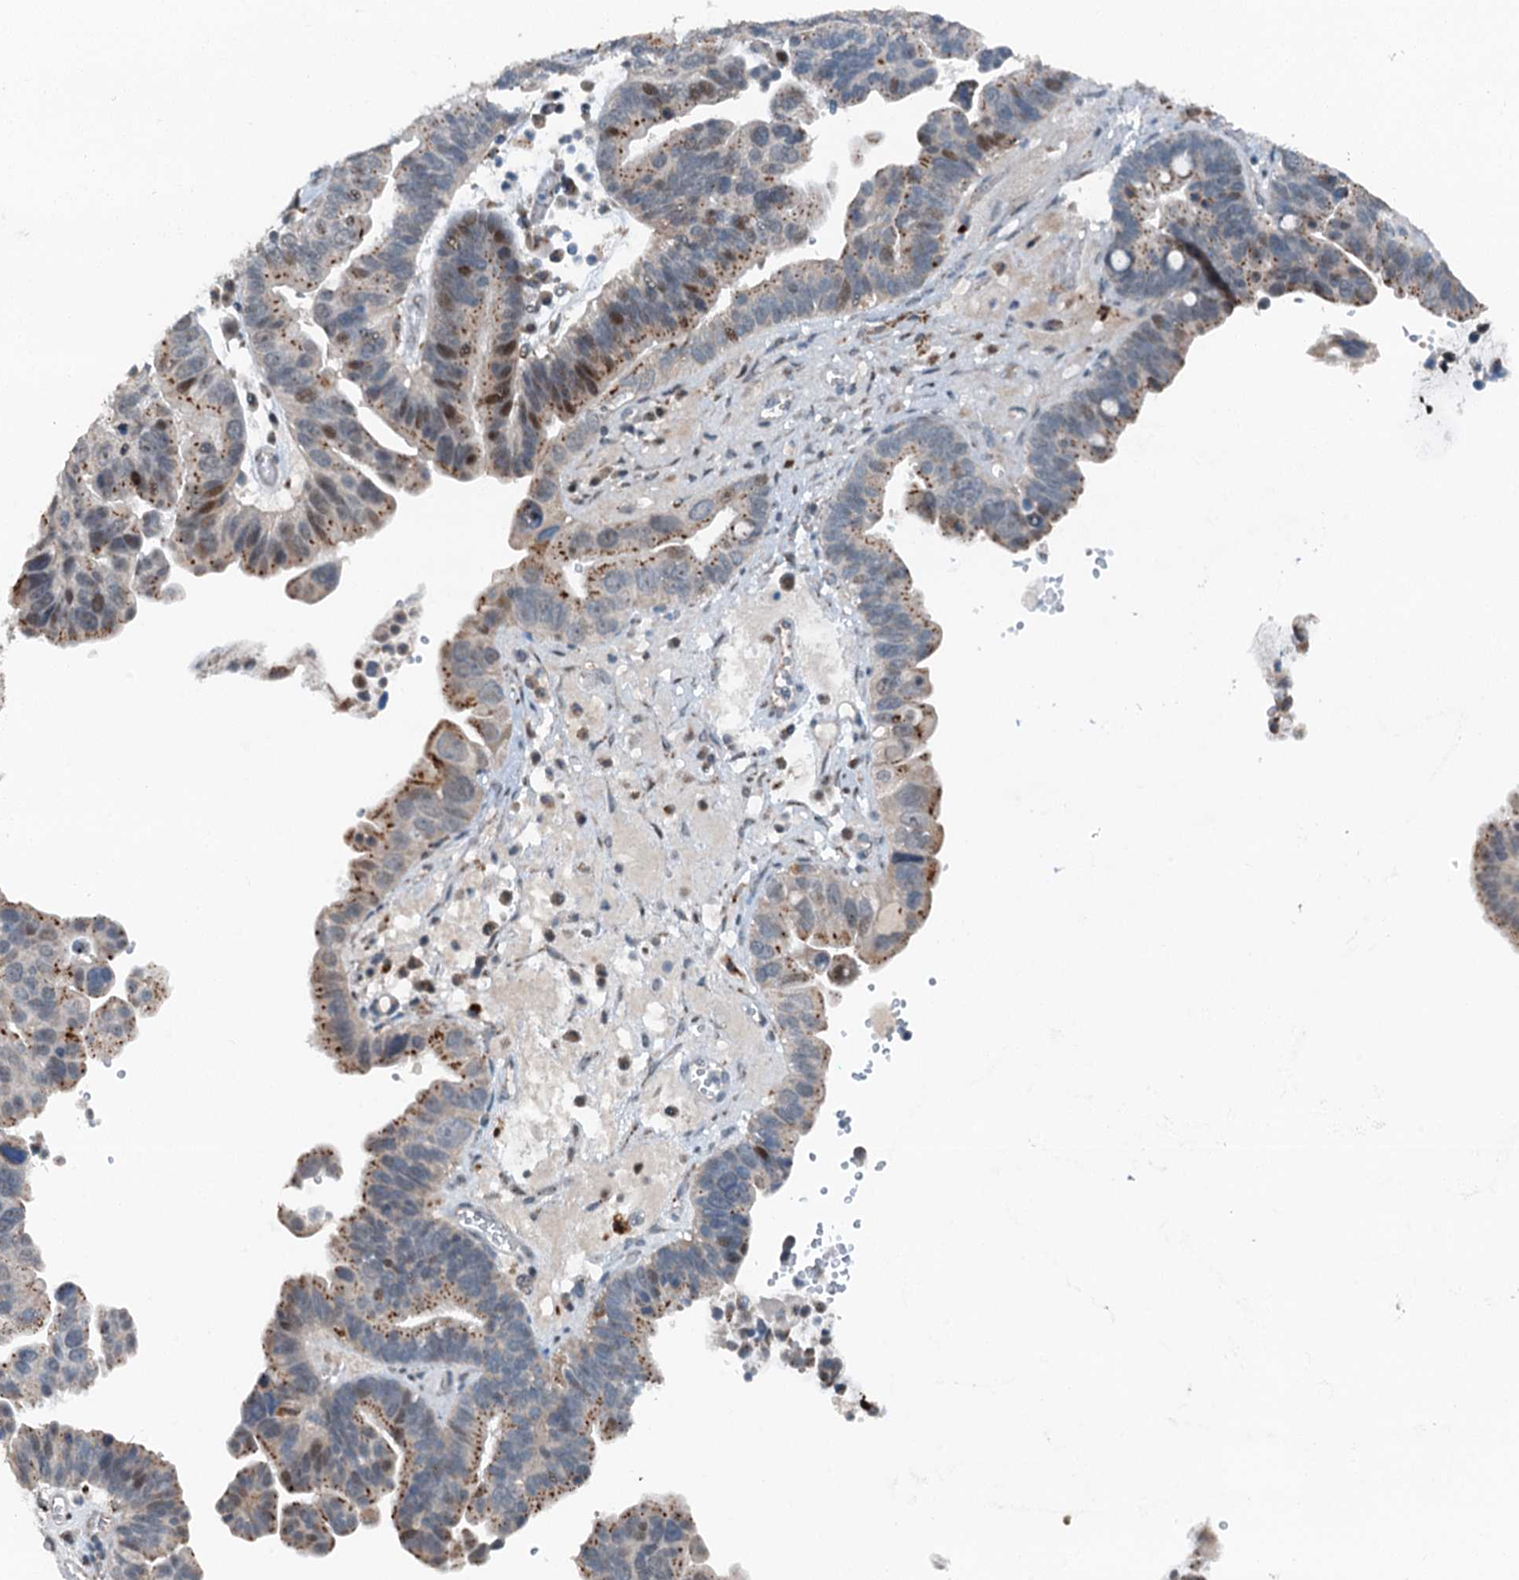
{"staining": {"intensity": "moderate", "quantity": ">75%", "location": "cytoplasmic/membranous"}, "tissue": "ovarian cancer", "cell_type": "Tumor cells", "image_type": "cancer", "snomed": [{"axis": "morphology", "description": "Cystadenocarcinoma, serous, NOS"}, {"axis": "topography", "description": "Ovary"}], "caption": "Moderate cytoplasmic/membranous protein positivity is identified in approximately >75% of tumor cells in ovarian cancer (serous cystadenocarcinoma).", "gene": "BMERB1", "patient": {"sex": "female", "age": 56}}